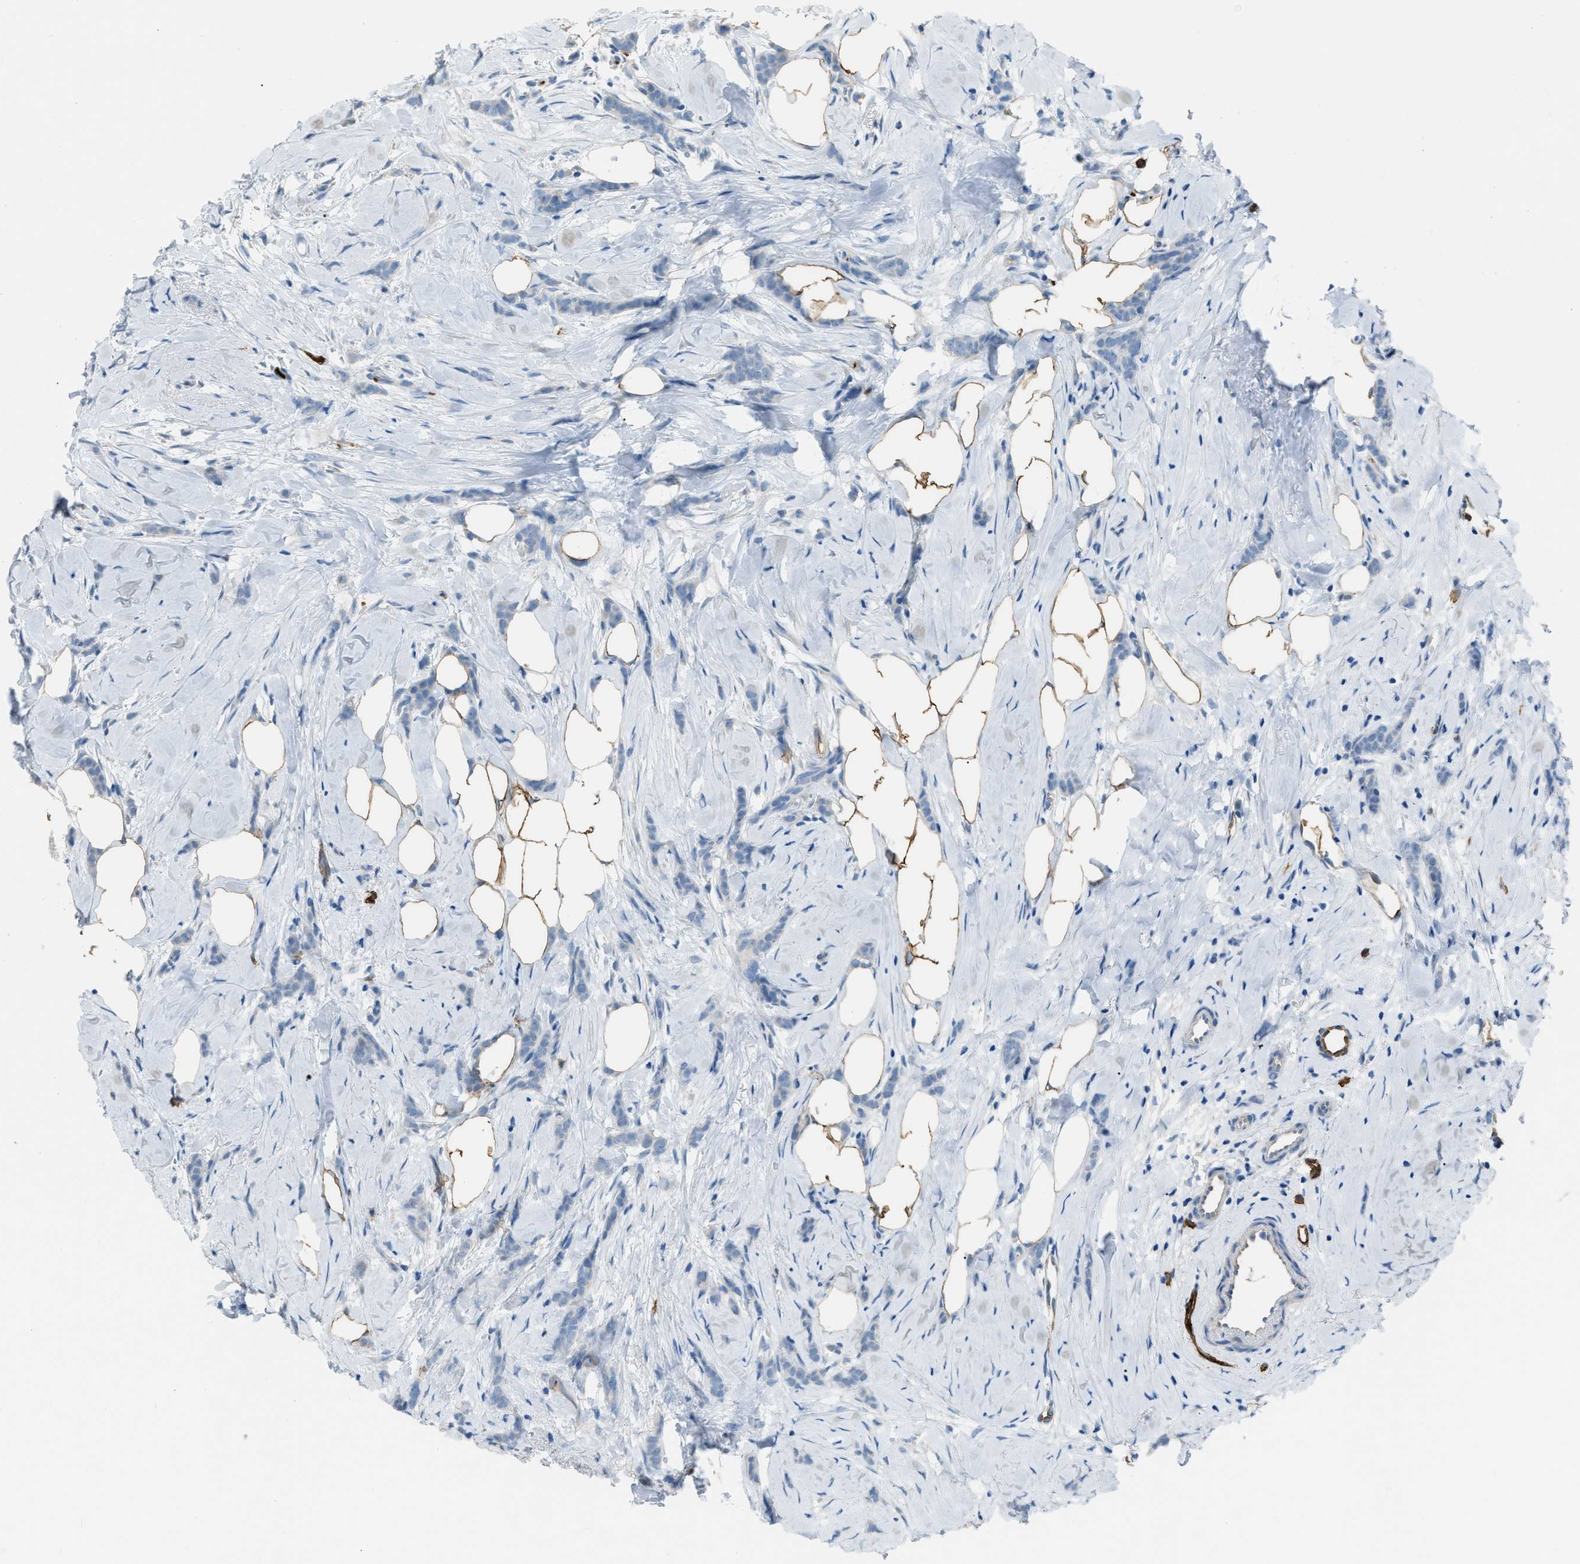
{"staining": {"intensity": "negative", "quantity": "none", "location": "none"}, "tissue": "breast cancer", "cell_type": "Tumor cells", "image_type": "cancer", "snomed": [{"axis": "morphology", "description": "Lobular carcinoma, in situ"}, {"axis": "morphology", "description": "Lobular carcinoma"}, {"axis": "topography", "description": "Breast"}], "caption": "DAB immunohistochemical staining of breast cancer shows no significant expression in tumor cells.", "gene": "SLC22A15", "patient": {"sex": "female", "age": 41}}